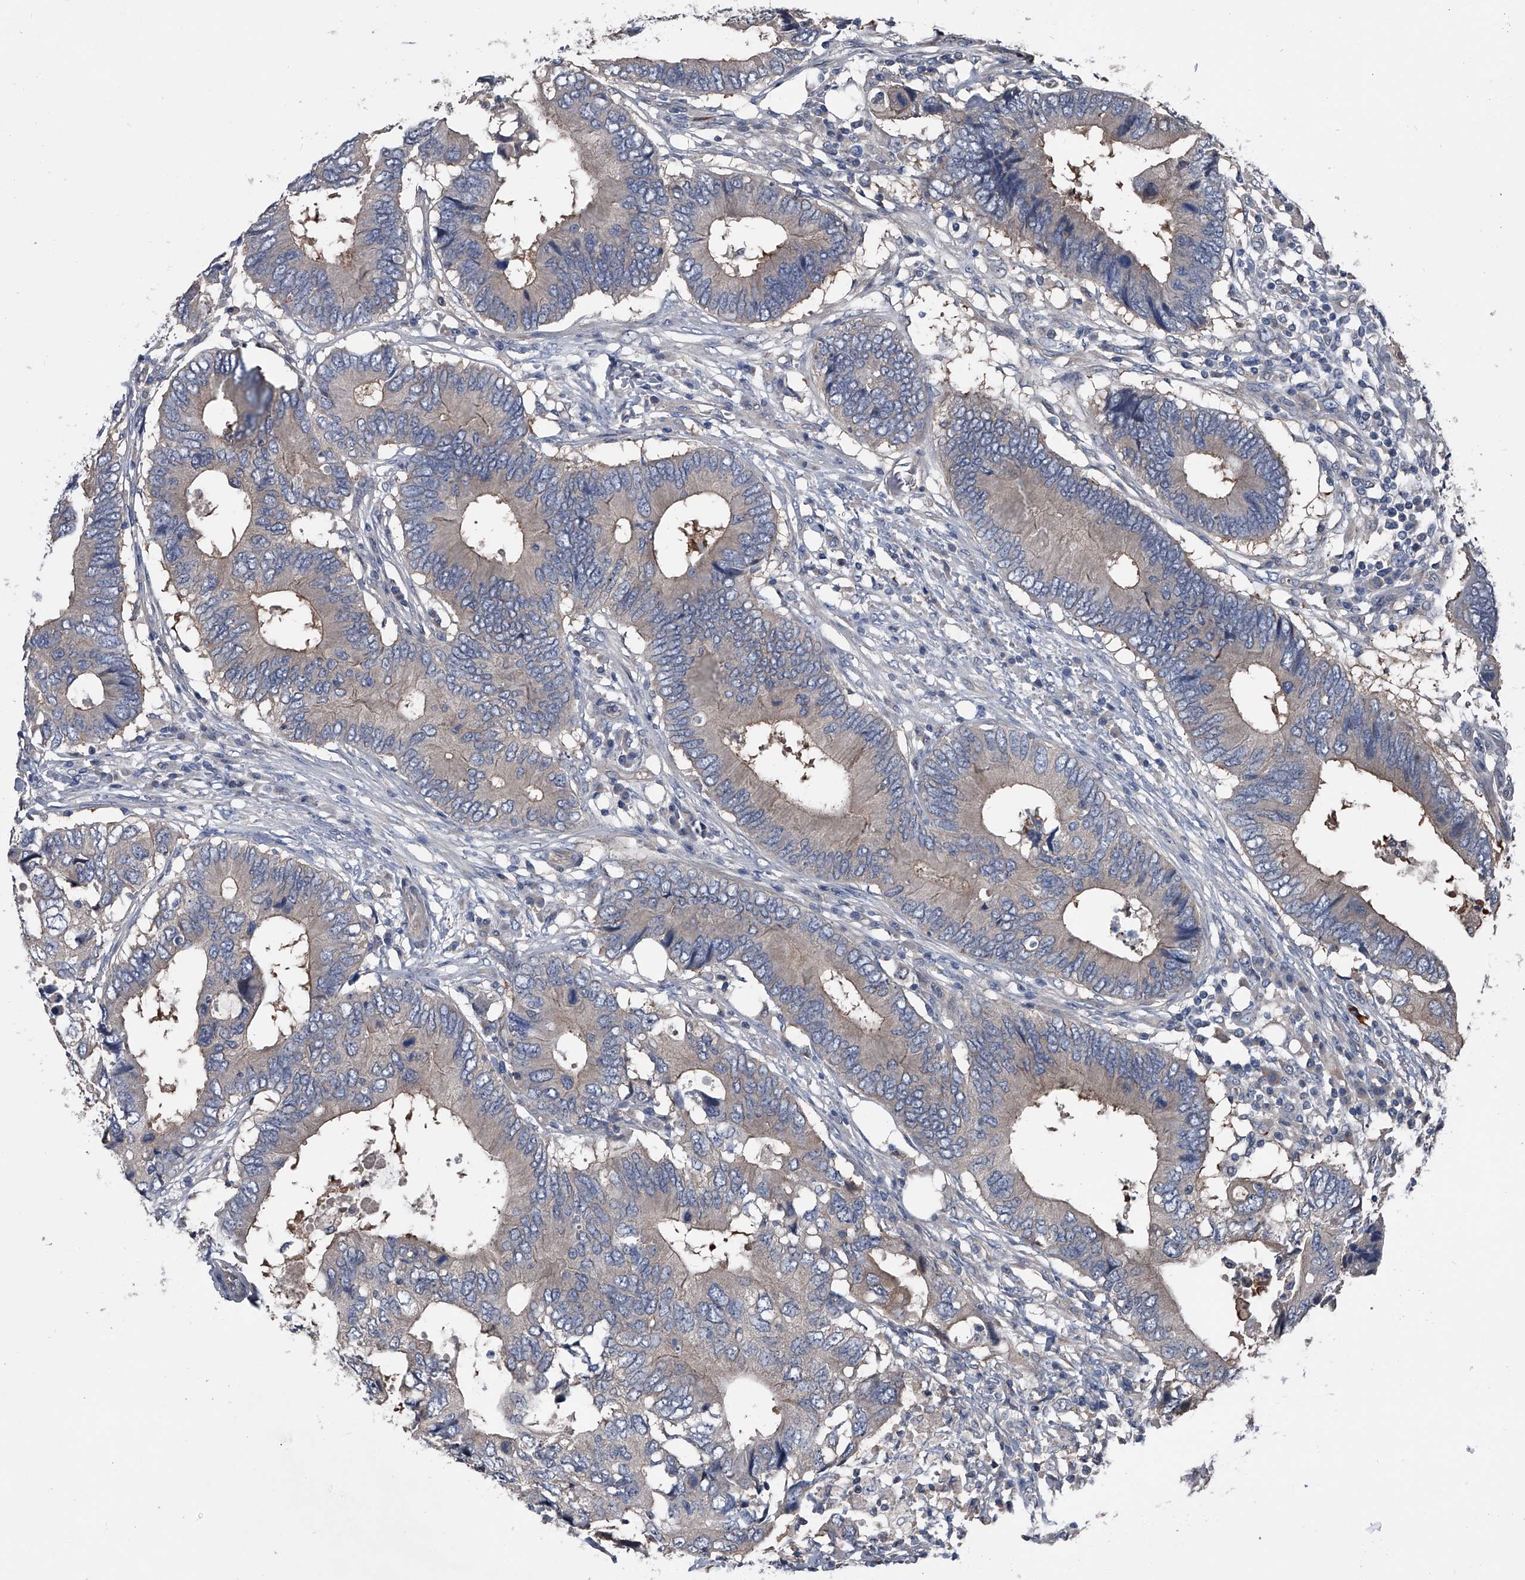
{"staining": {"intensity": "weak", "quantity": "25%-75%", "location": "cytoplasmic/membranous"}, "tissue": "colorectal cancer", "cell_type": "Tumor cells", "image_type": "cancer", "snomed": [{"axis": "morphology", "description": "Adenocarcinoma, NOS"}, {"axis": "topography", "description": "Colon"}], "caption": "Immunohistochemical staining of human adenocarcinoma (colorectal) exhibits low levels of weak cytoplasmic/membranous staining in about 25%-75% of tumor cells.", "gene": "KIF13A", "patient": {"sex": "male", "age": 71}}